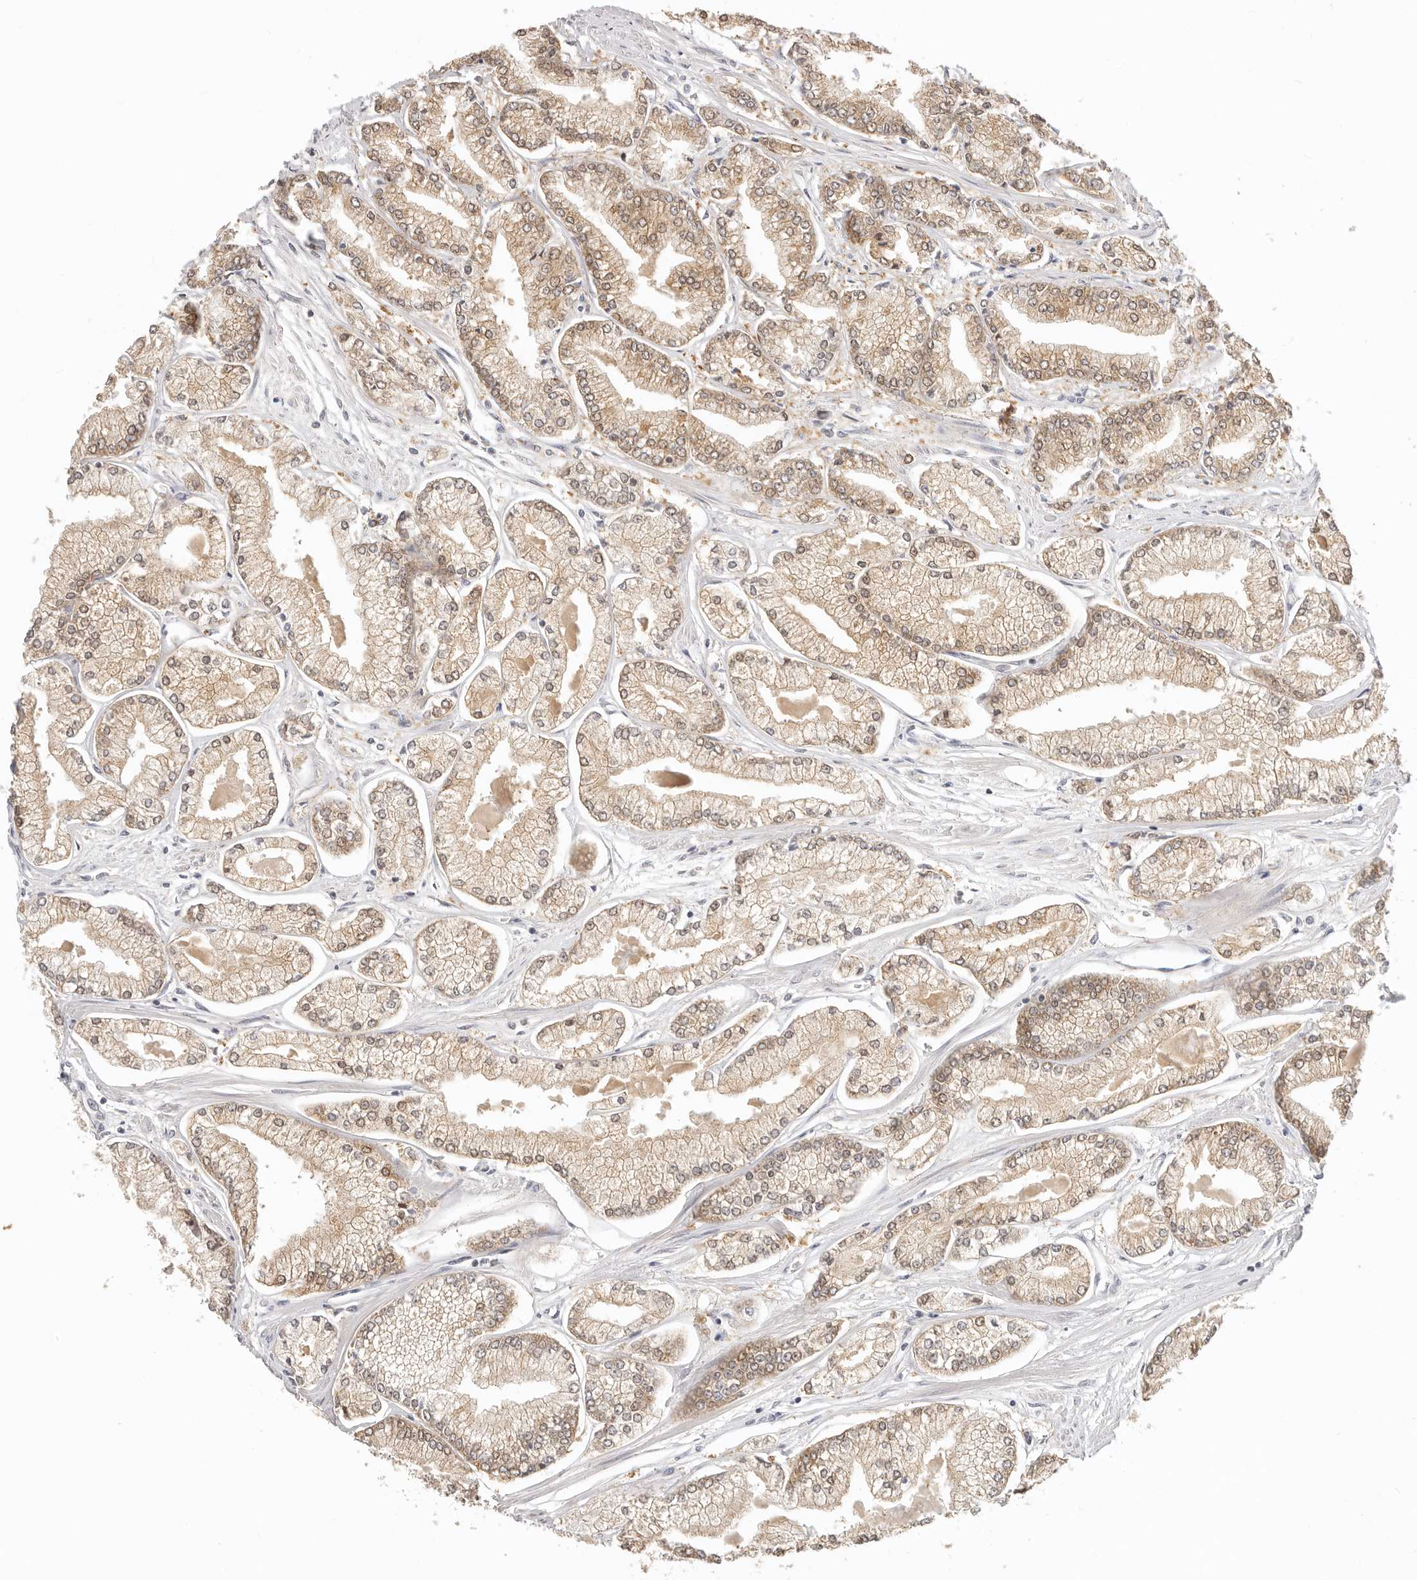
{"staining": {"intensity": "moderate", "quantity": ">75%", "location": "cytoplasmic/membranous,nuclear"}, "tissue": "prostate cancer", "cell_type": "Tumor cells", "image_type": "cancer", "snomed": [{"axis": "morphology", "description": "Adenocarcinoma, Low grade"}, {"axis": "topography", "description": "Prostate"}], "caption": "Human prostate cancer stained with a brown dye reveals moderate cytoplasmic/membranous and nuclear positive expression in approximately >75% of tumor cells.", "gene": "GGPS1", "patient": {"sex": "male", "age": 52}}